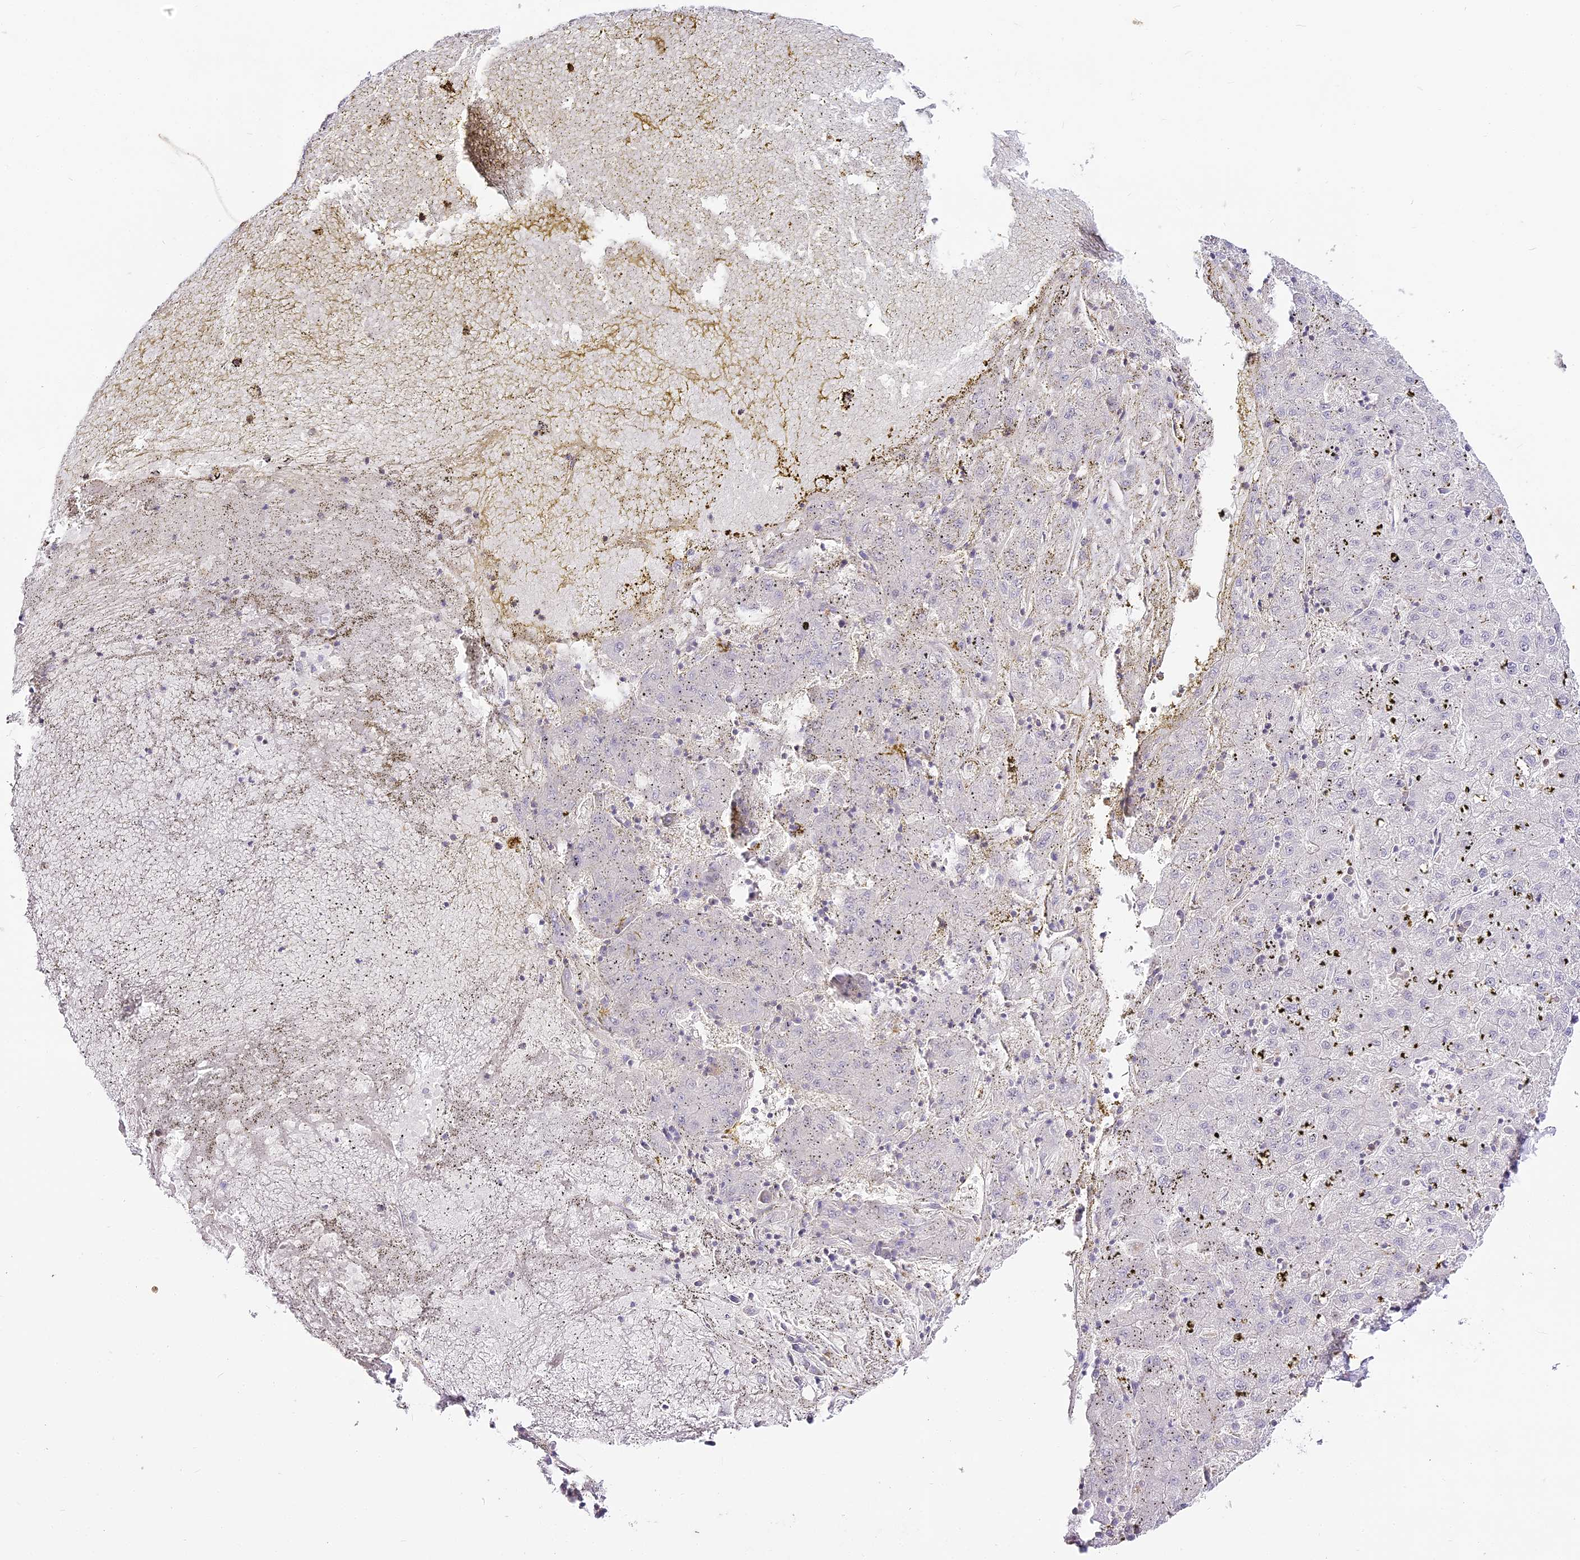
{"staining": {"intensity": "negative", "quantity": "none", "location": "none"}, "tissue": "liver cancer", "cell_type": "Tumor cells", "image_type": "cancer", "snomed": [{"axis": "morphology", "description": "Carcinoma, Hepatocellular, NOS"}, {"axis": "topography", "description": "Liver"}], "caption": "A high-resolution histopathology image shows immunohistochemistry (IHC) staining of liver cancer, which exhibits no significant staining in tumor cells.", "gene": "DOCK2", "patient": {"sex": "male", "age": 72}}